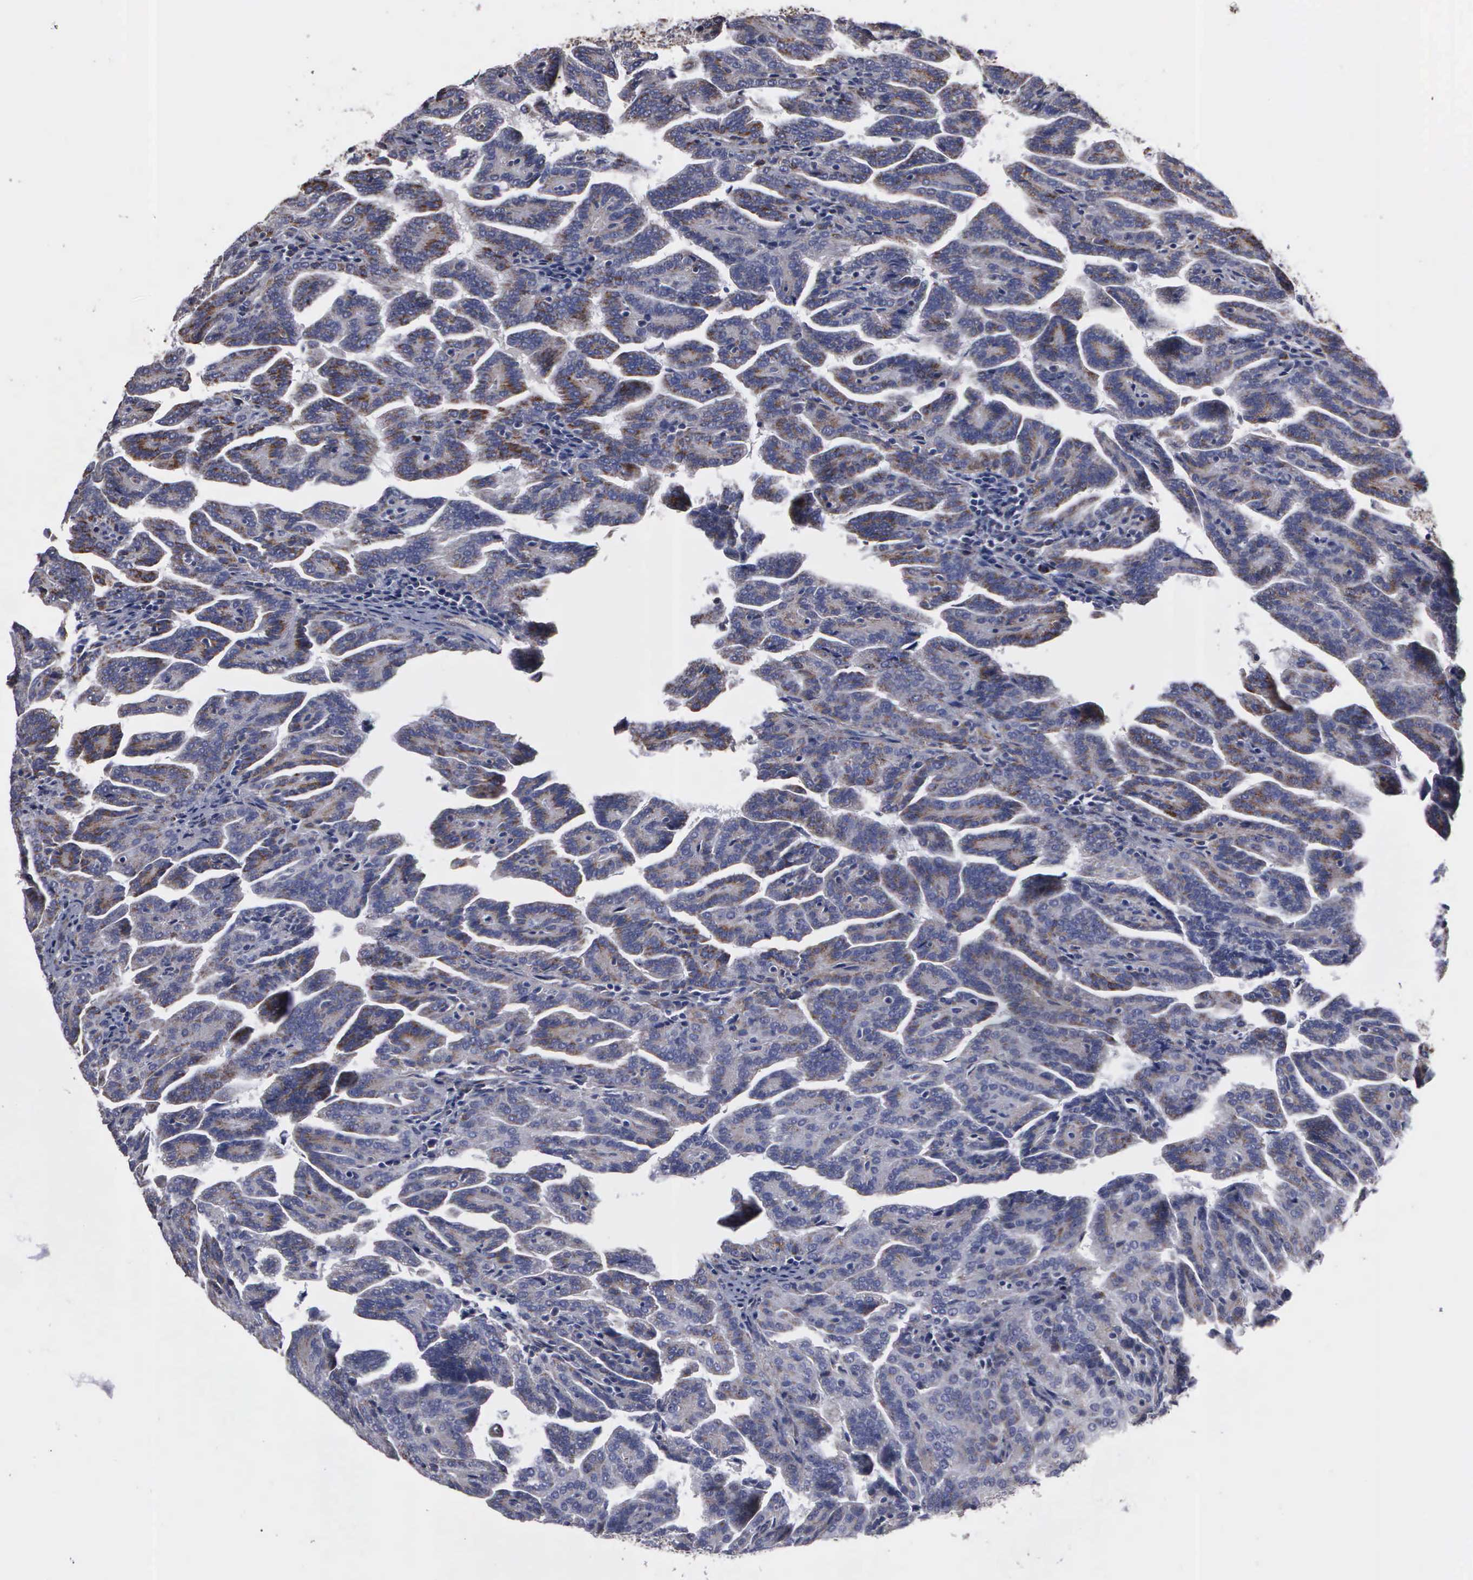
{"staining": {"intensity": "weak", "quantity": ">75%", "location": "cytoplasmic/membranous"}, "tissue": "renal cancer", "cell_type": "Tumor cells", "image_type": "cancer", "snomed": [{"axis": "morphology", "description": "Adenocarcinoma, NOS"}, {"axis": "topography", "description": "Kidney"}], "caption": "A brown stain labels weak cytoplasmic/membranous staining of a protein in renal adenocarcinoma tumor cells. The staining was performed using DAB (3,3'-diaminobenzidine), with brown indicating positive protein expression. Nuclei are stained blue with hematoxylin.", "gene": "NGDN", "patient": {"sex": "male", "age": 61}}